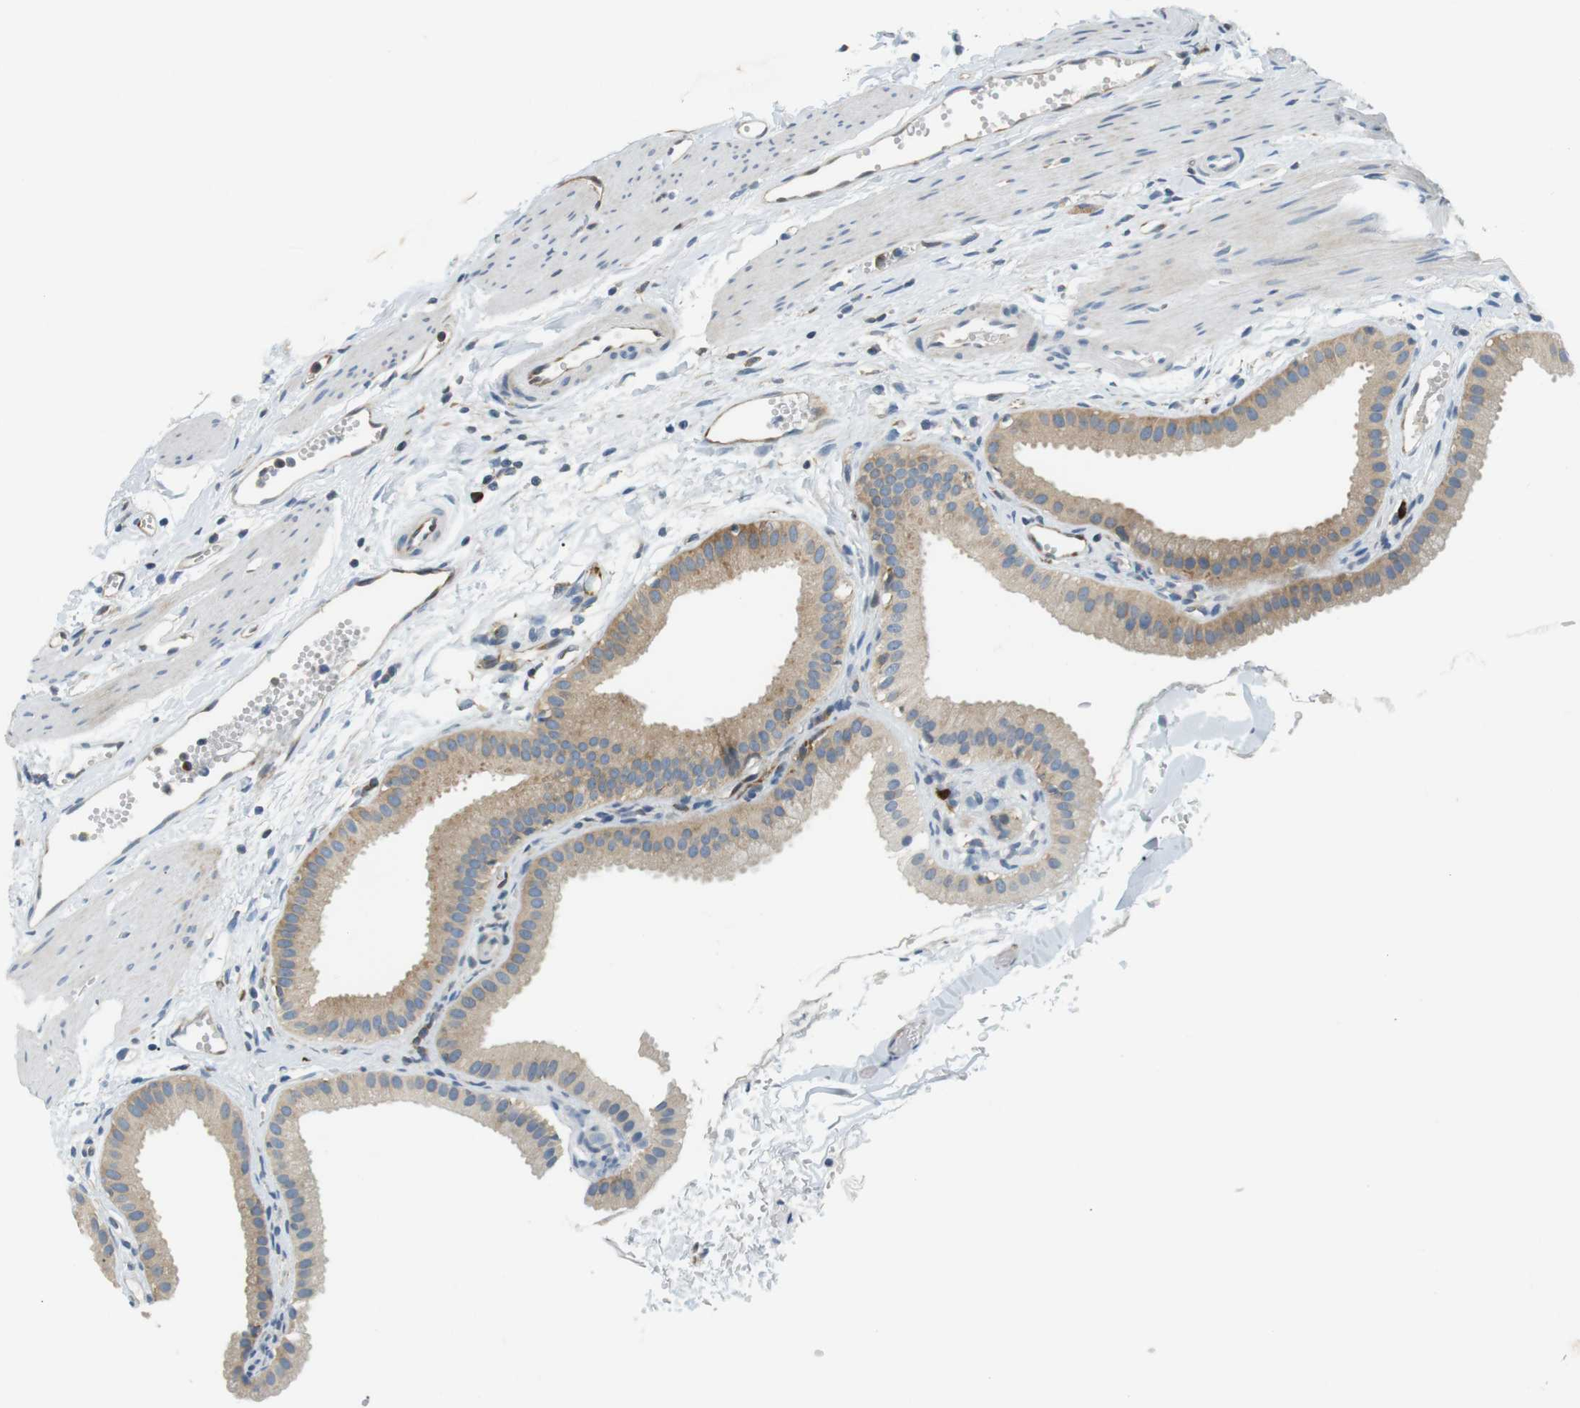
{"staining": {"intensity": "weak", "quantity": ">75%", "location": "cytoplasmic/membranous"}, "tissue": "gallbladder", "cell_type": "Glandular cells", "image_type": "normal", "snomed": [{"axis": "morphology", "description": "Normal tissue, NOS"}, {"axis": "topography", "description": "Gallbladder"}], "caption": "This micrograph shows IHC staining of unremarkable human gallbladder, with low weak cytoplasmic/membranous staining in about >75% of glandular cells.", "gene": "TMEM200A", "patient": {"sex": "female", "age": 64}}